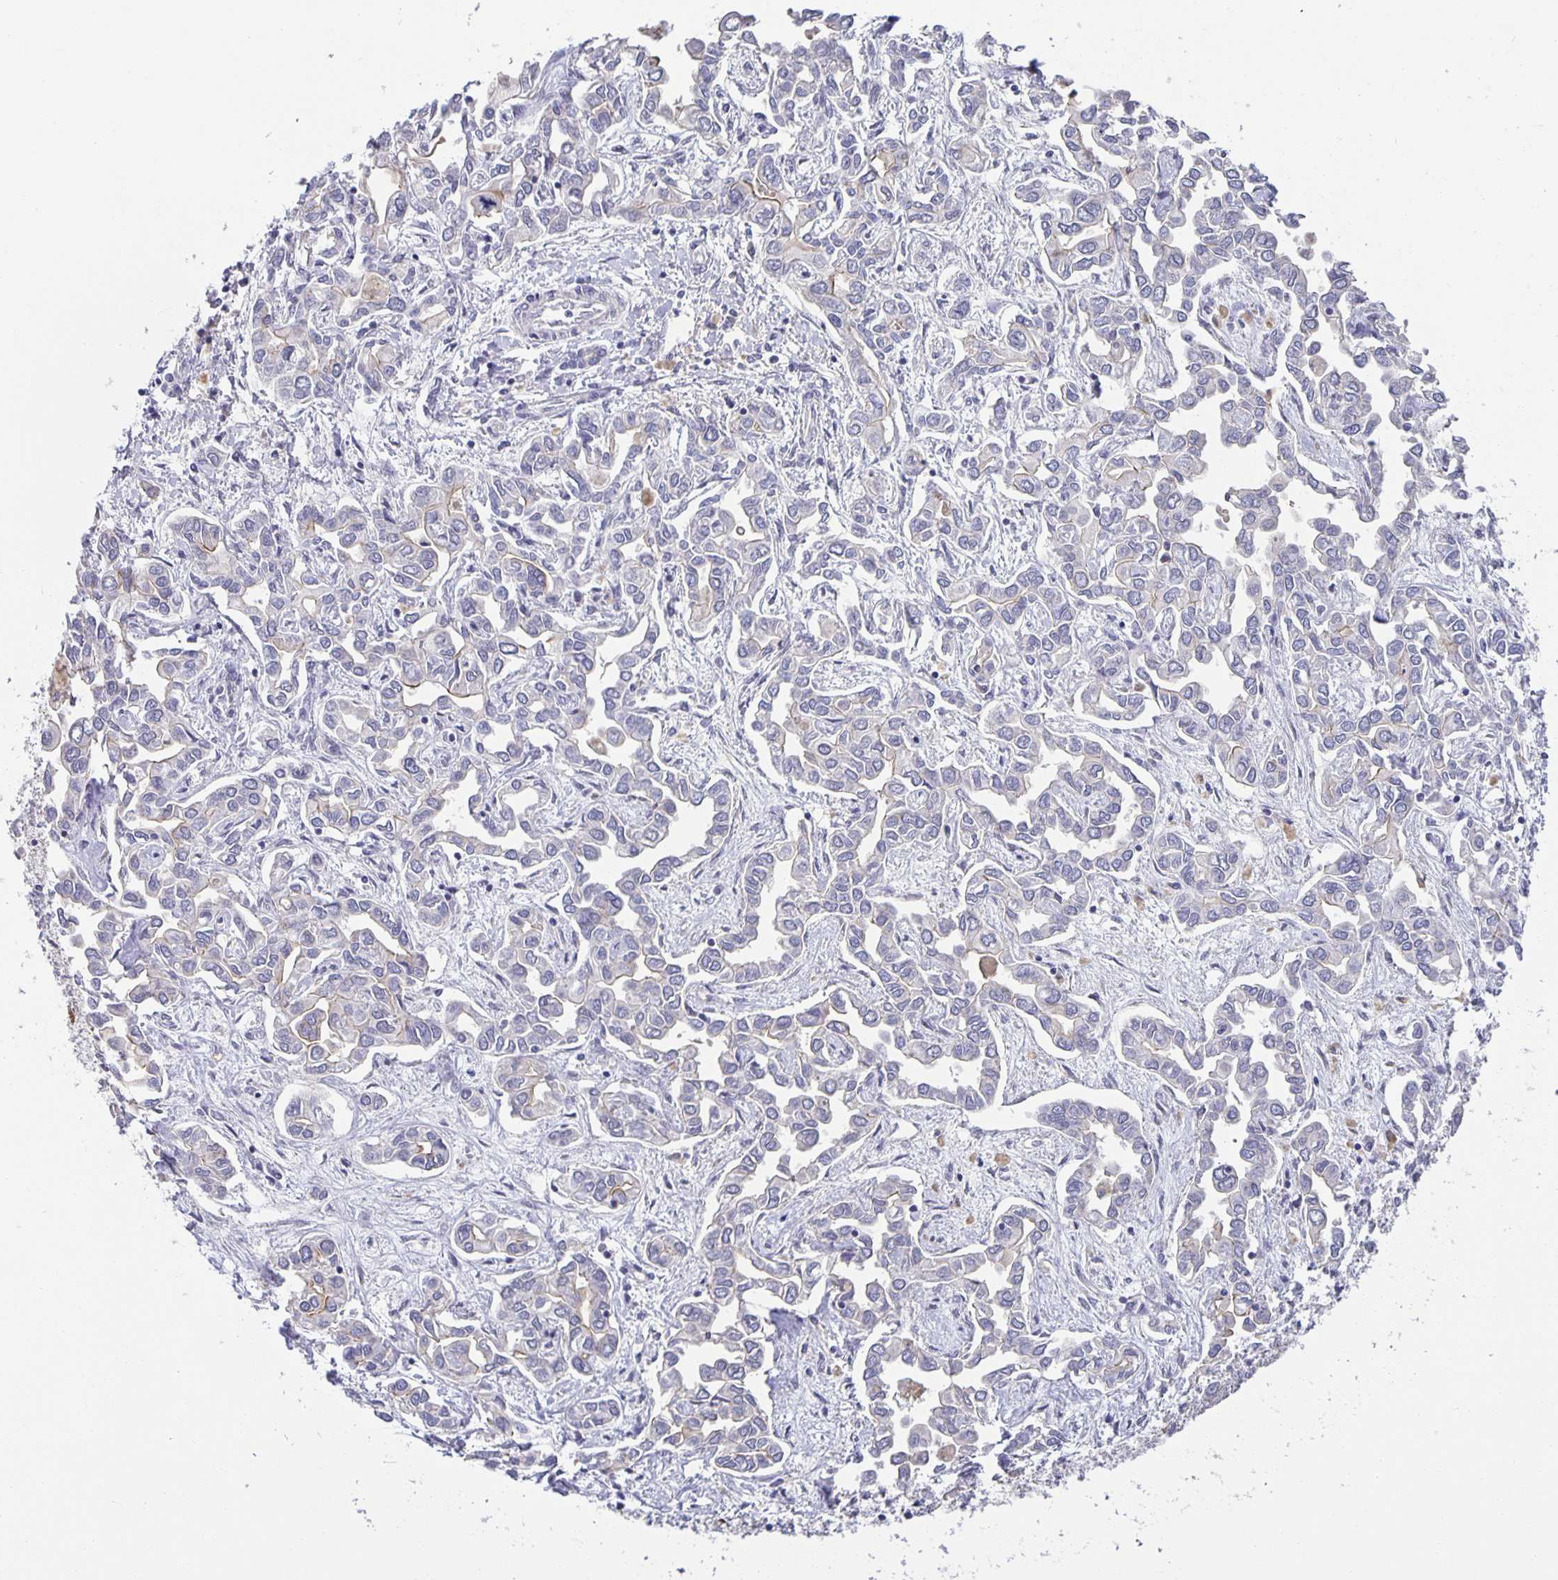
{"staining": {"intensity": "negative", "quantity": "none", "location": "none"}, "tissue": "liver cancer", "cell_type": "Tumor cells", "image_type": "cancer", "snomed": [{"axis": "morphology", "description": "Cholangiocarcinoma"}, {"axis": "topography", "description": "Liver"}], "caption": "Immunohistochemistry histopathology image of liver cholangiocarcinoma stained for a protein (brown), which shows no expression in tumor cells.", "gene": "PTPN3", "patient": {"sex": "female", "age": 64}}